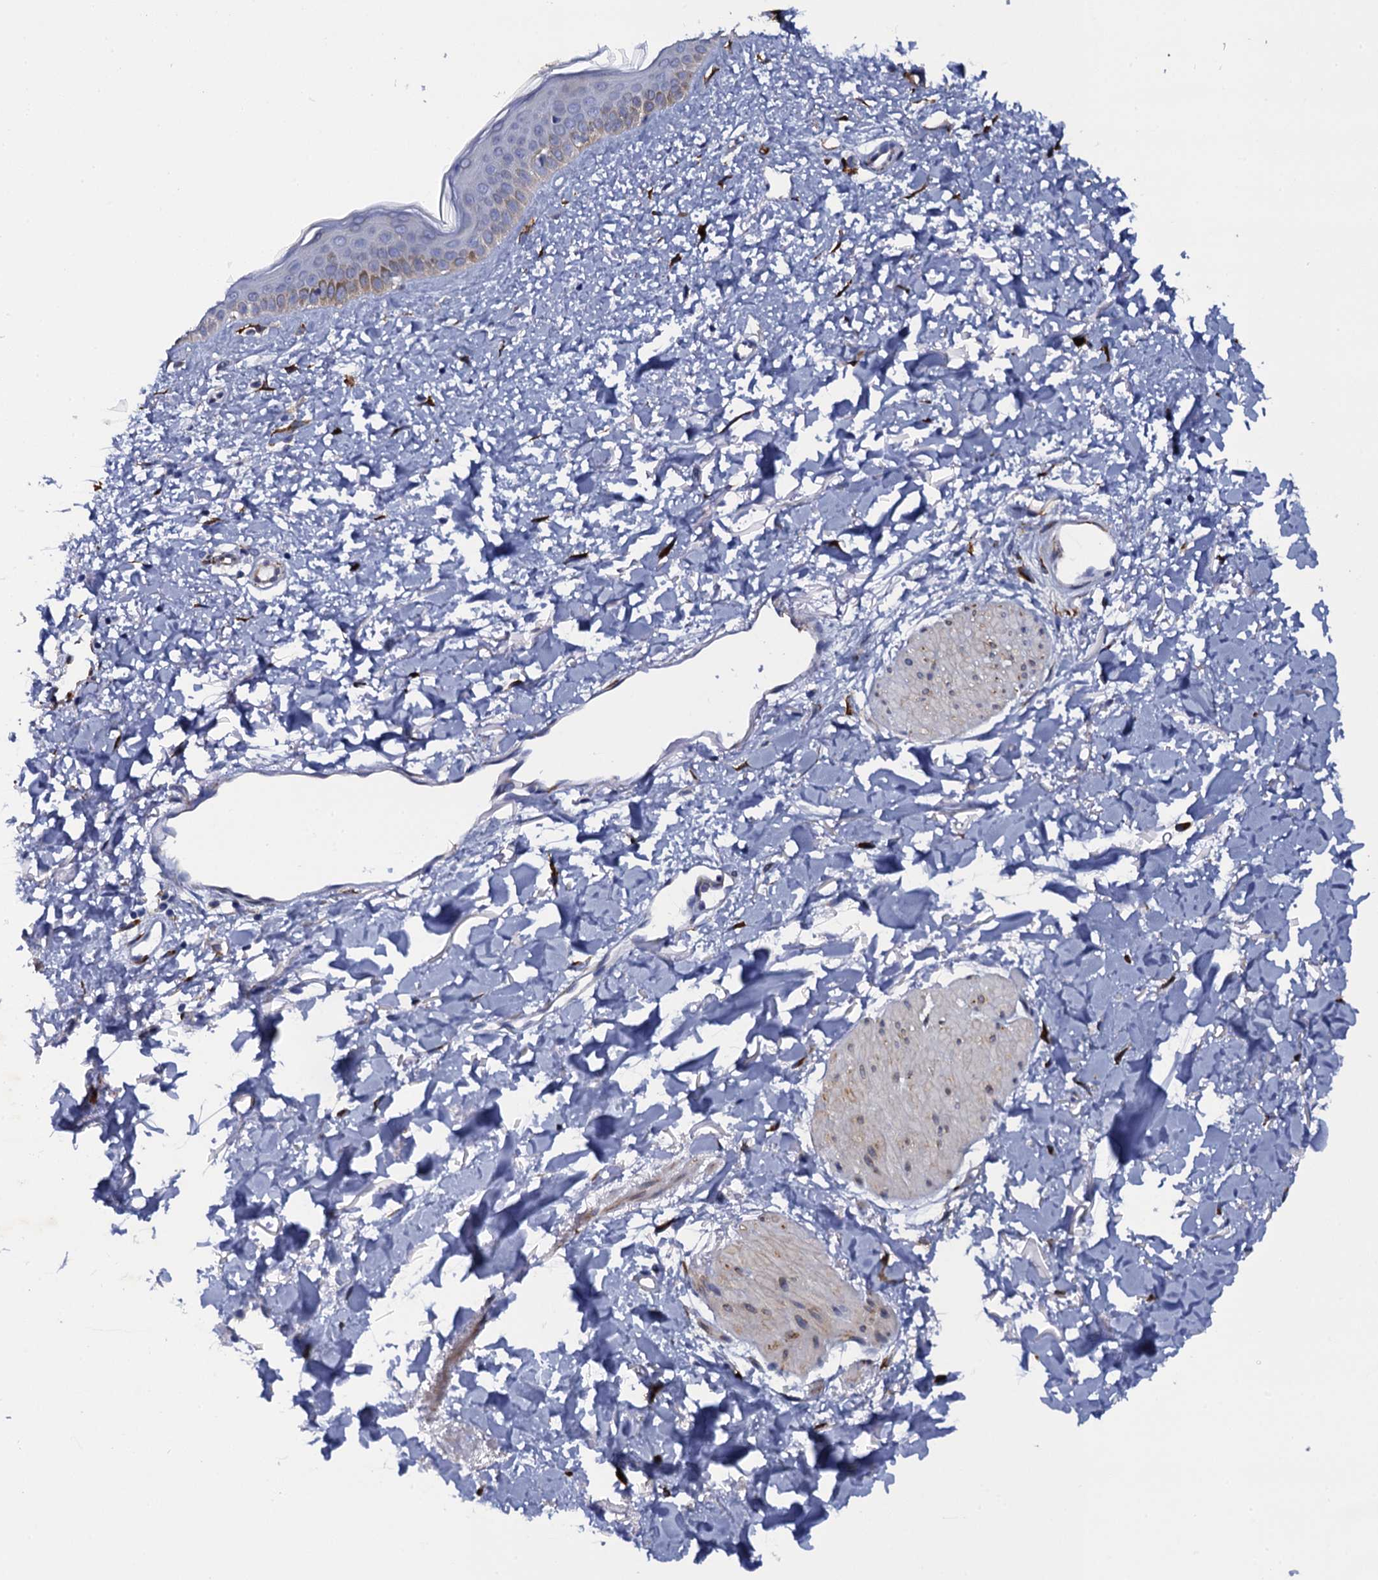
{"staining": {"intensity": "weak", "quantity": "25%-75%", "location": "cytoplasmic/membranous"}, "tissue": "skin", "cell_type": "Fibroblasts", "image_type": "normal", "snomed": [{"axis": "morphology", "description": "Normal tissue, NOS"}, {"axis": "topography", "description": "Skin"}], "caption": "DAB (3,3'-diaminobenzidine) immunohistochemical staining of normal skin exhibits weak cytoplasmic/membranous protein staining in about 25%-75% of fibroblasts. Ihc stains the protein of interest in brown and the nuclei are stained blue.", "gene": "POGLUT3", "patient": {"sex": "female", "age": 58}}